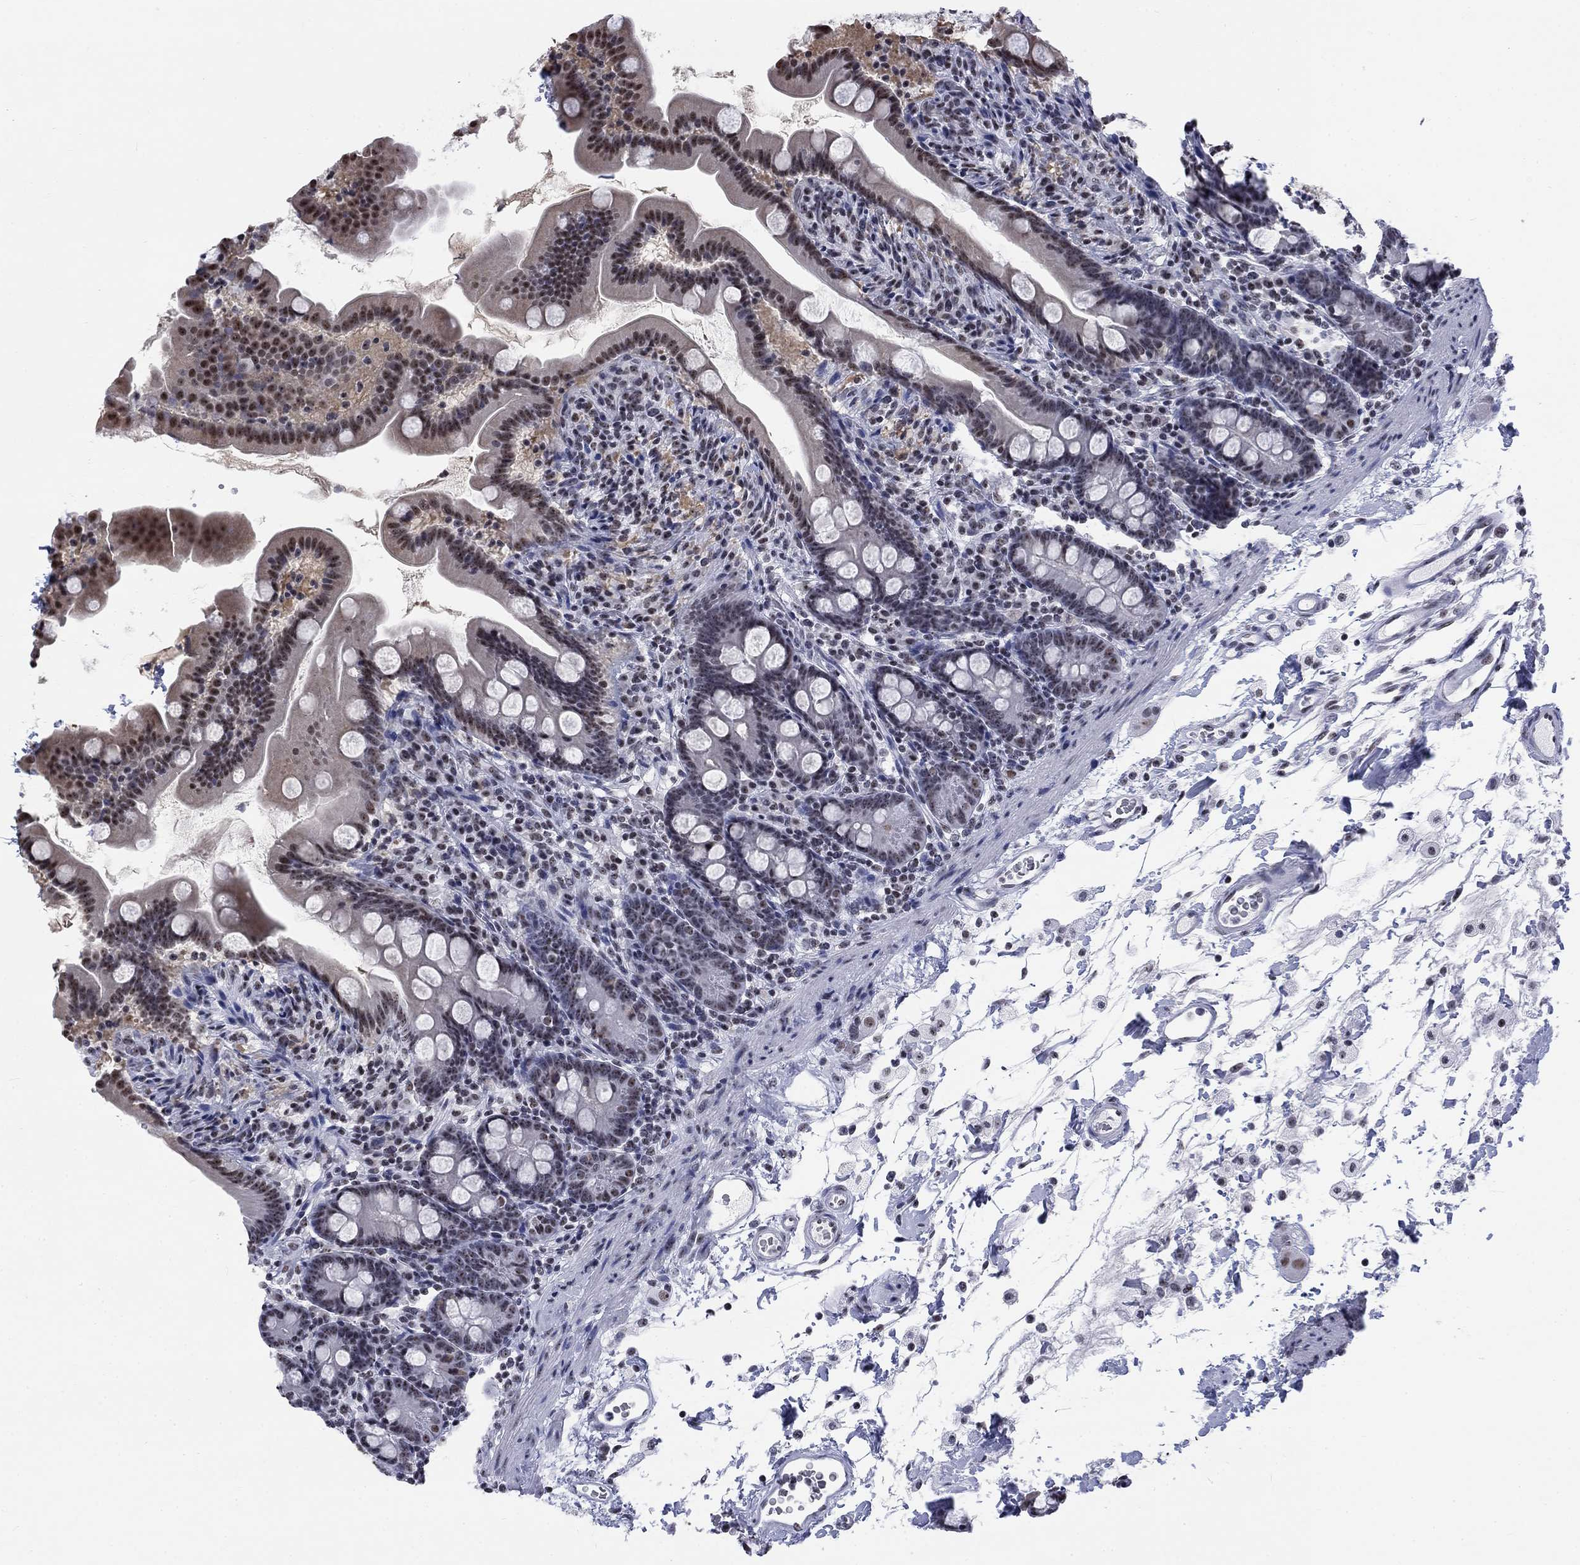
{"staining": {"intensity": "weak", "quantity": "25%-75%", "location": "nuclear"}, "tissue": "small intestine", "cell_type": "Glandular cells", "image_type": "normal", "snomed": [{"axis": "morphology", "description": "Normal tissue, NOS"}, {"axis": "topography", "description": "Small intestine"}], "caption": "Brown immunohistochemical staining in unremarkable human small intestine demonstrates weak nuclear positivity in approximately 25%-75% of glandular cells.", "gene": "CSRNP3", "patient": {"sex": "female", "age": 44}}